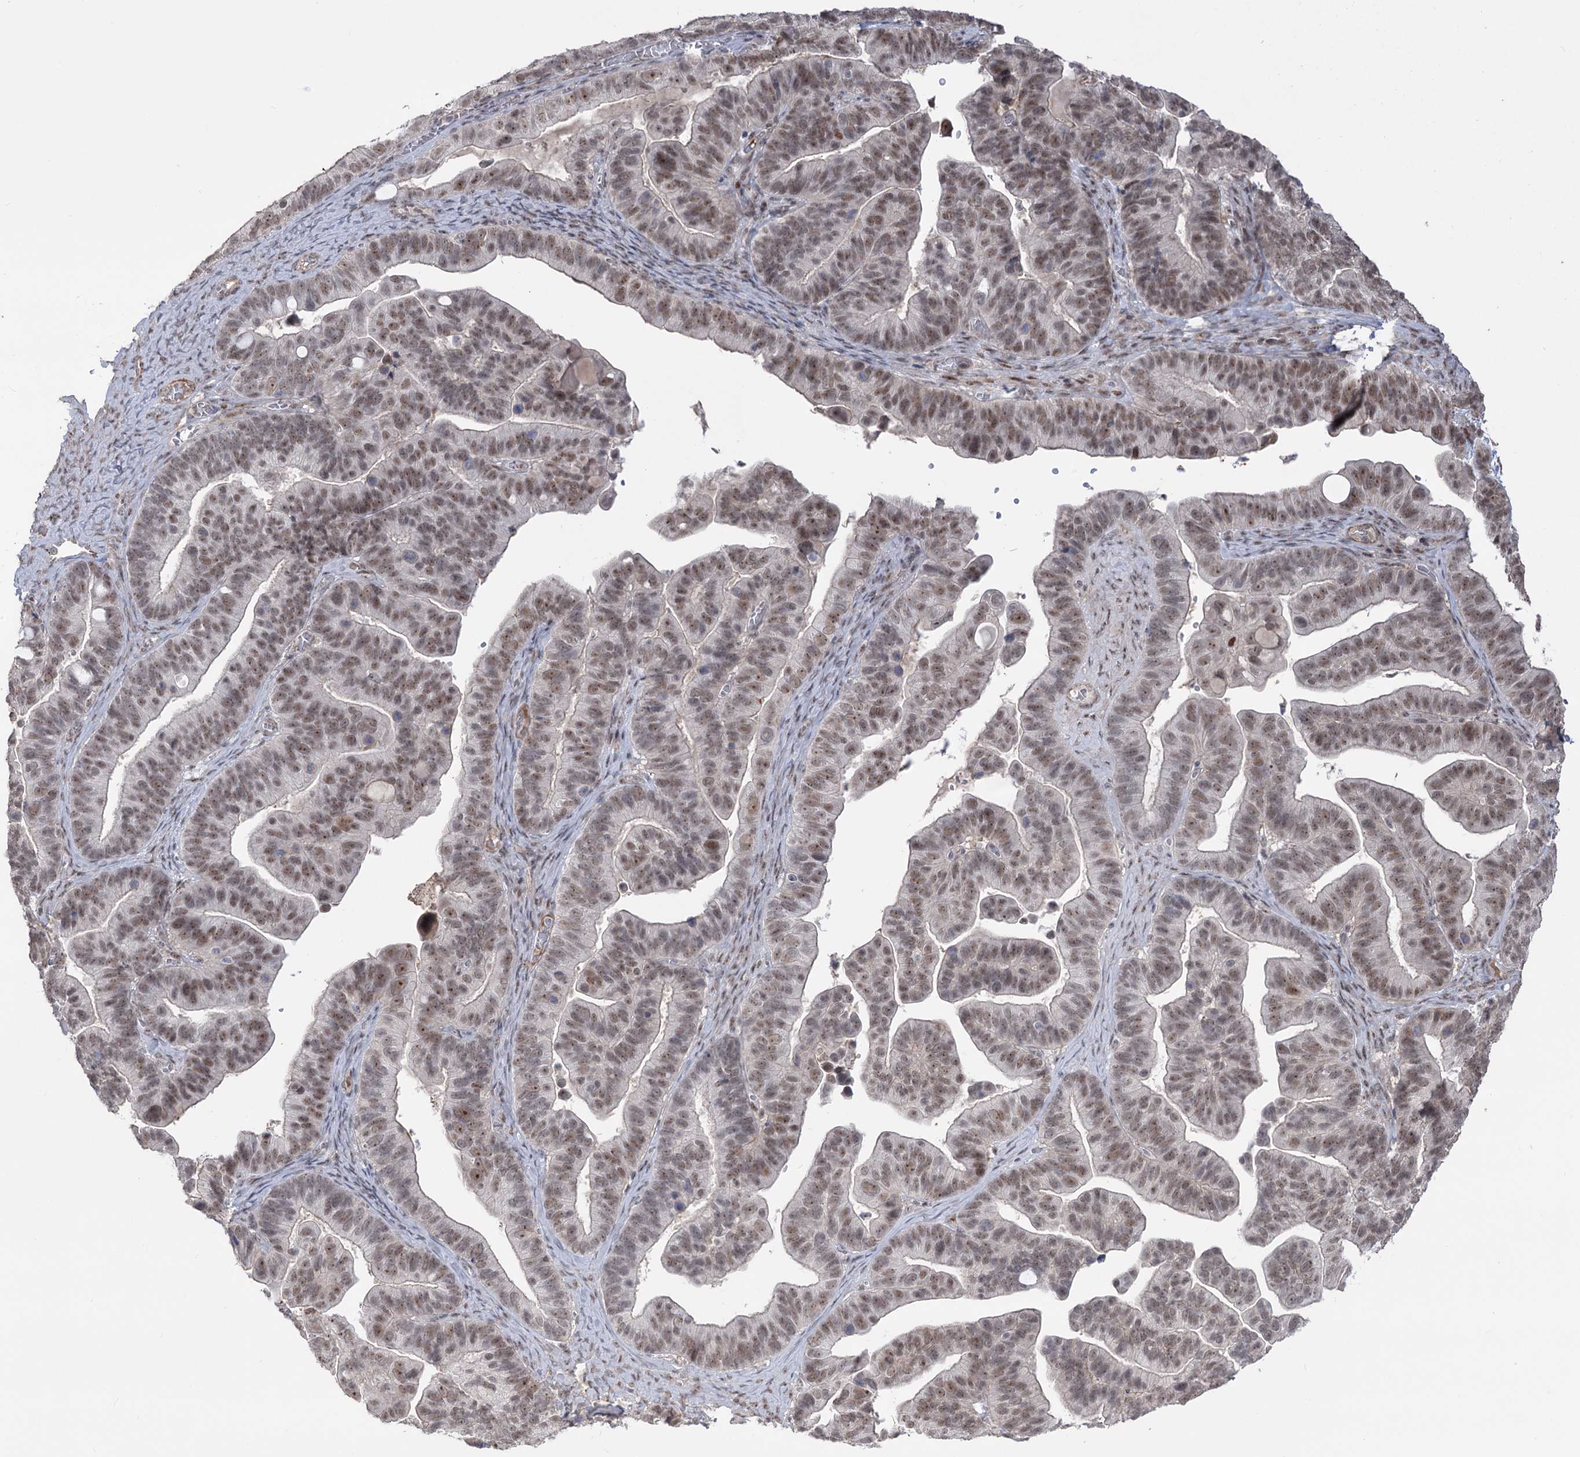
{"staining": {"intensity": "weak", "quantity": ">75%", "location": "nuclear"}, "tissue": "ovarian cancer", "cell_type": "Tumor cells", "image_type": "cancer", "snomed": [{"axis": "morphology", "description": "Cystadenocarcinoma, serous, NOS"}, {"axis": "topography", "description": "Ovary"}], "caption": "Immunohistochemistry (IHC) photomicrograph of human ovarian serous cystadenocarcinoma stained for a protein (brown), which exhibits low levels of weak nuclear positivity in about >75% of tumor cells.", "gene": "ZSCAN23", "patient": {"sex": "female", "age": 56}}